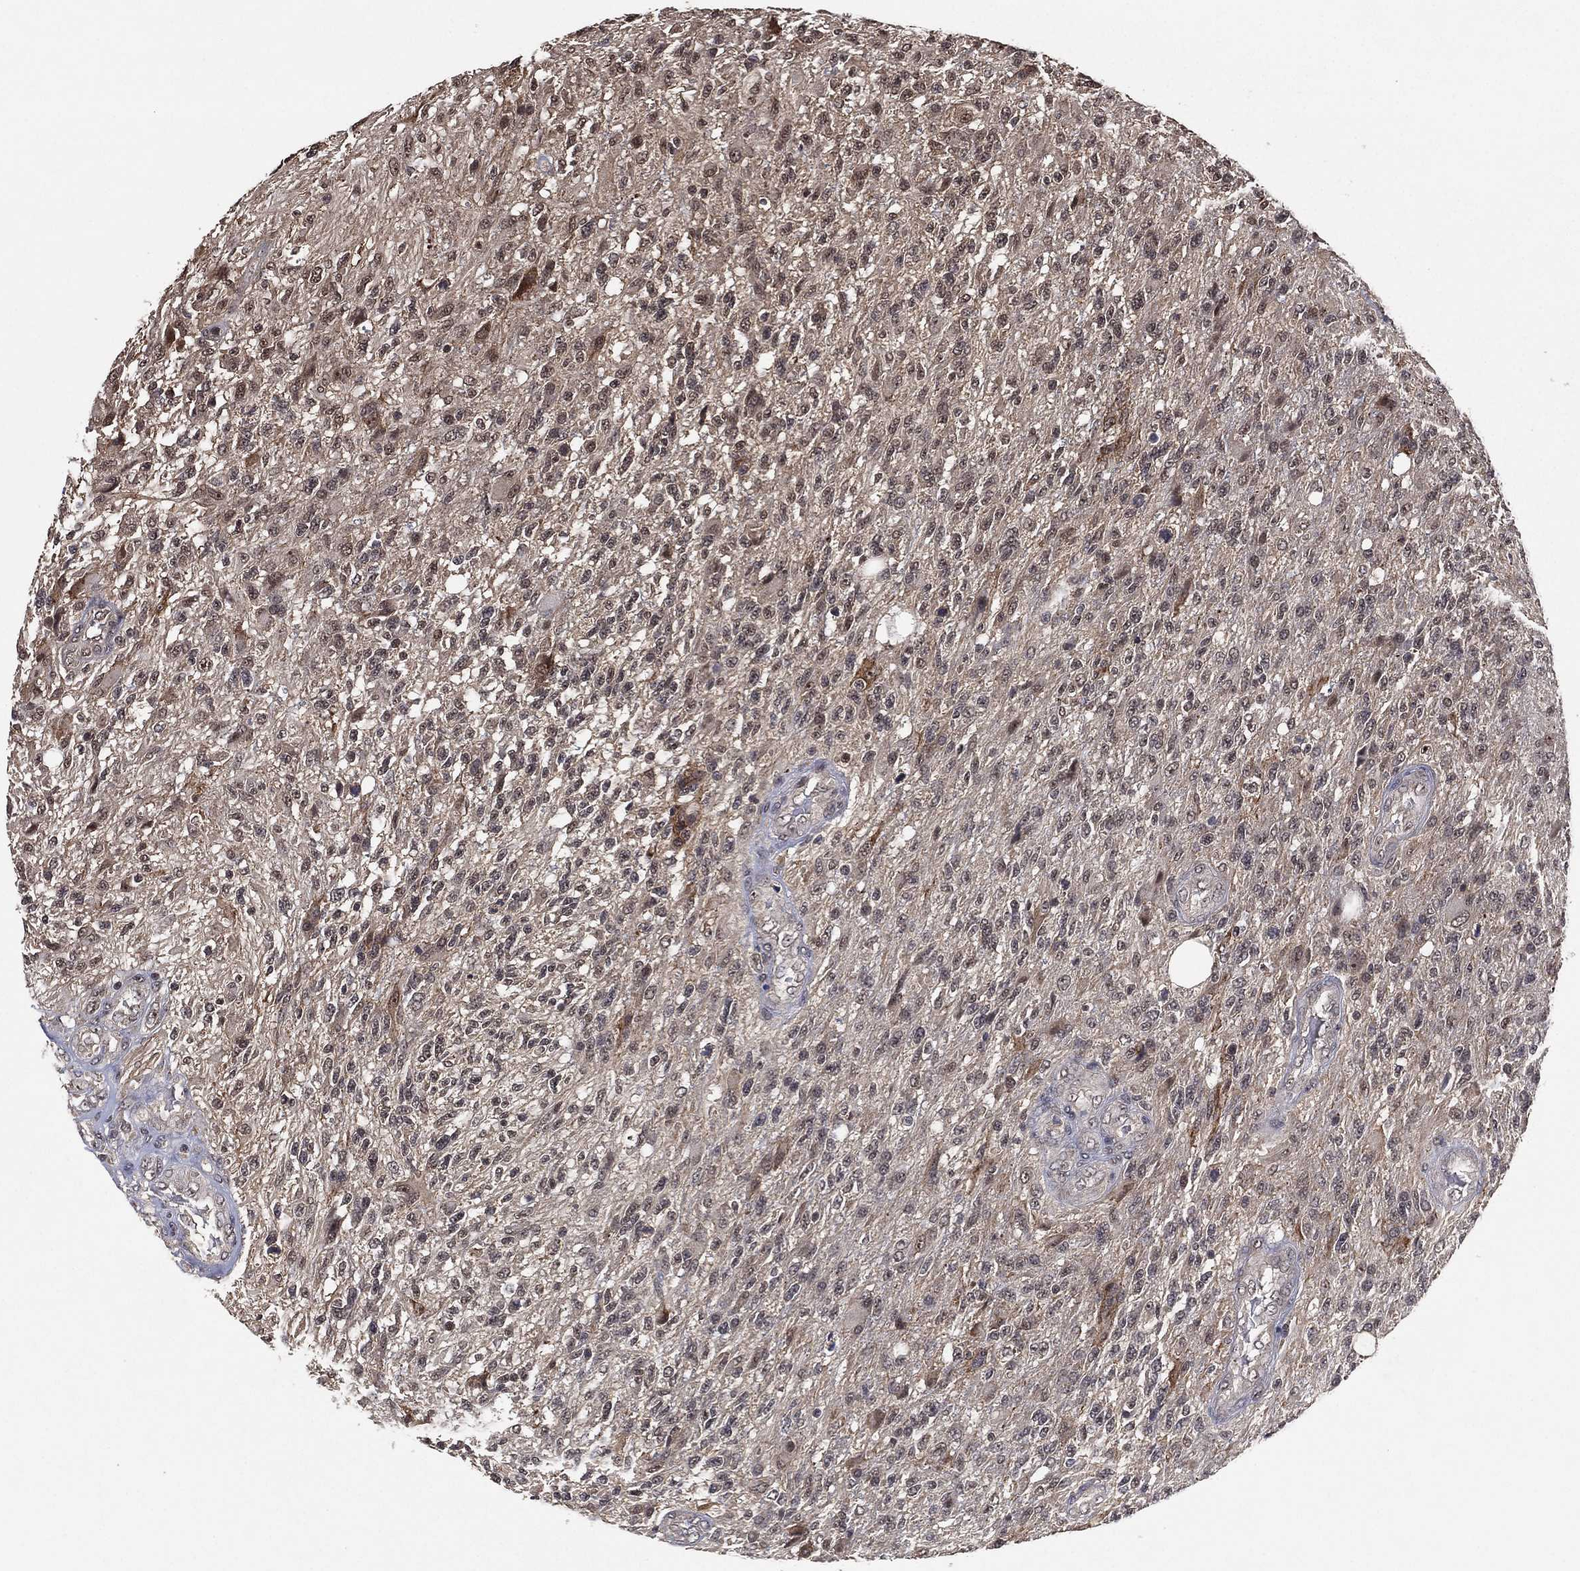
{"staining": {"intensity": "negative", "quantity": "none", "location": "none"}, "tissue": "glioma", "cell_type": "Tumor cells", "image_type": "cancer", "snomed": [{"axis": "morphology", "description": "Glioma, malignant, High grade"}, {"axis": "topography", "description": "Brain"}], "caption": "Immunohistochemical staining of glioma displays no significant staining in tumor cells.", "gene": "NELFCD", "patient": {"sex": "male", "age": 56}}